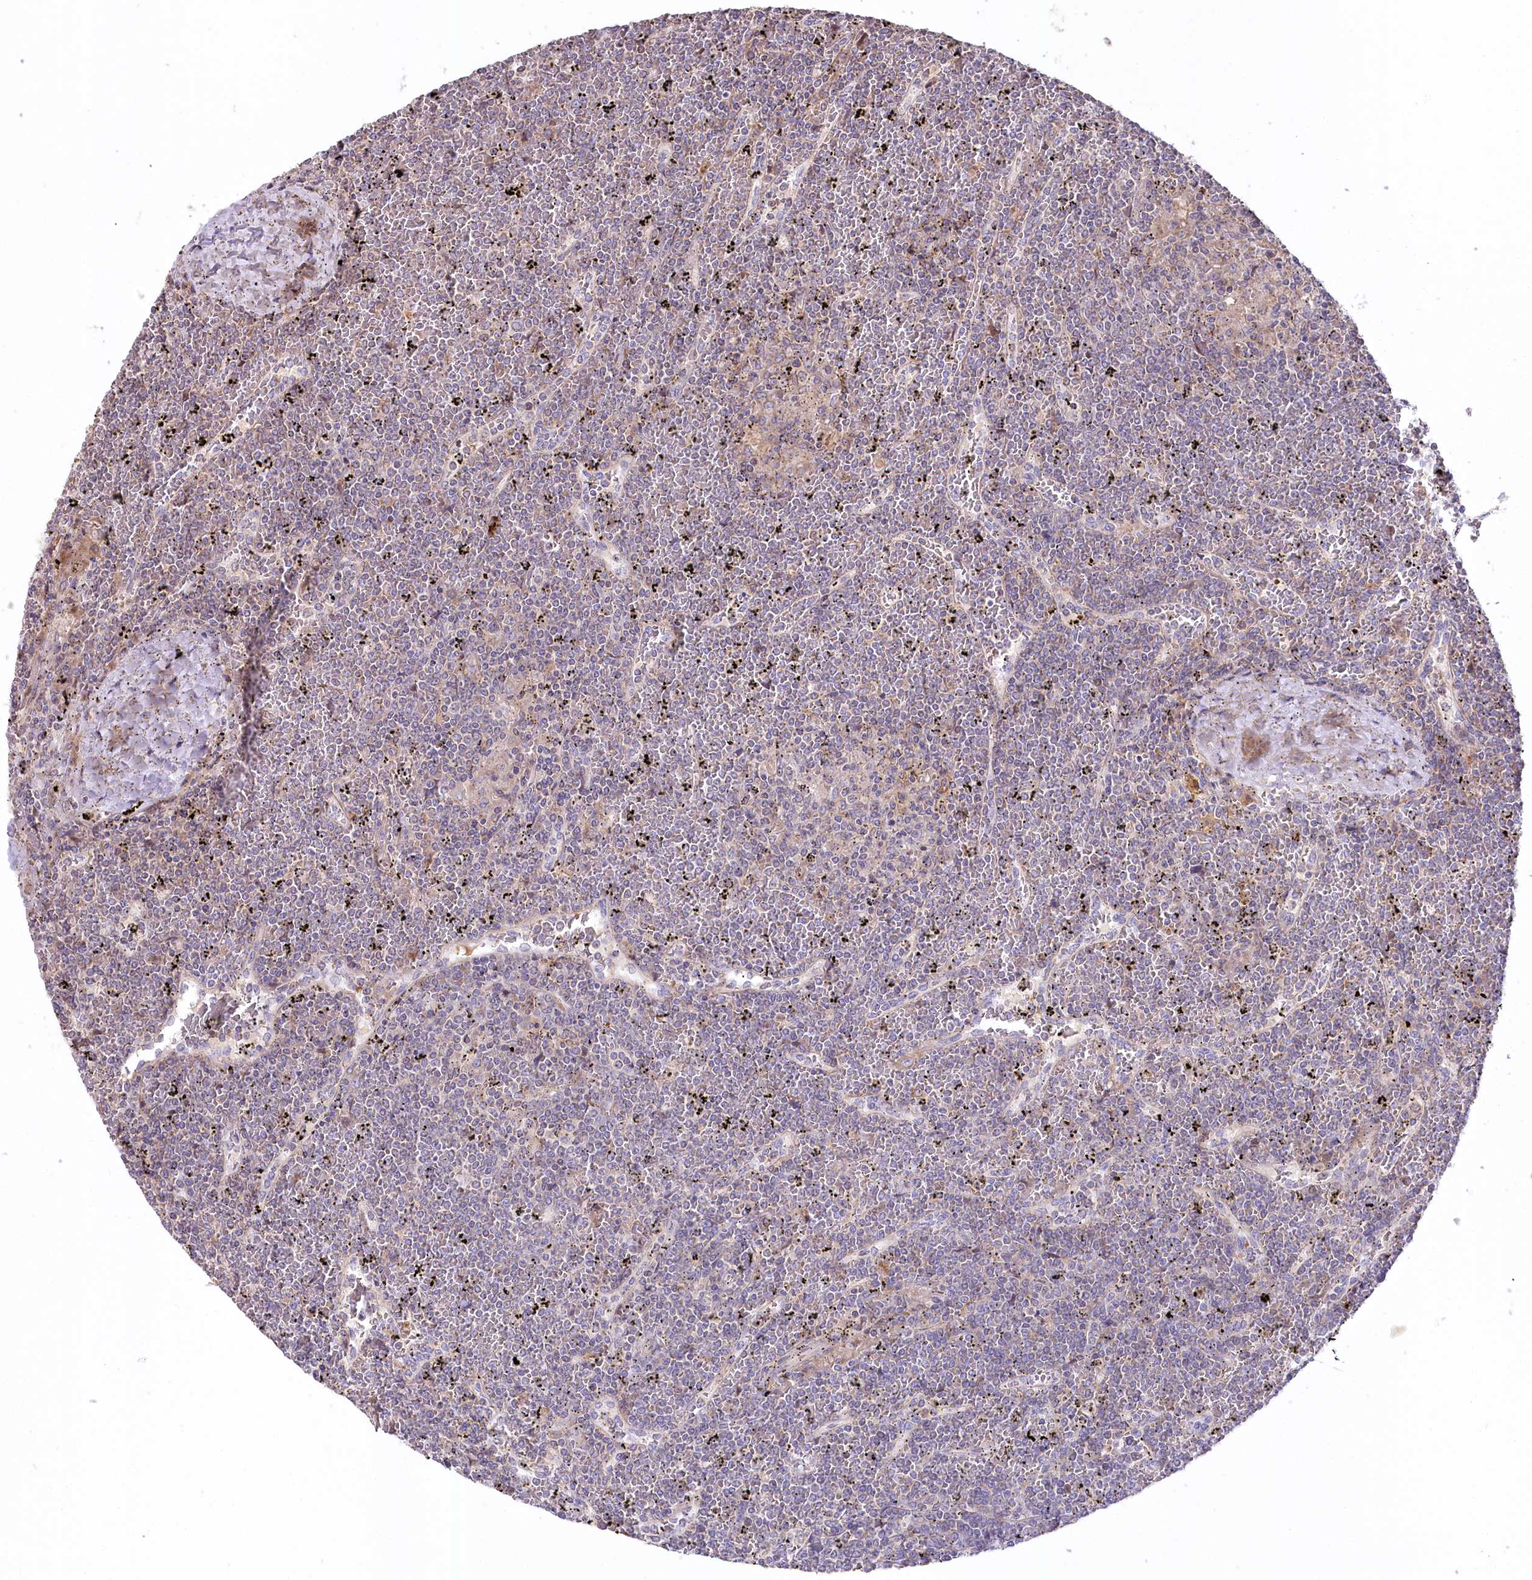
{"staining": {"intensity": "negative", "quantity": "none", "location": "none"}, "tissue": "lymphoma", "cell_type": "Tumor cells", "image_type": "cancer", "snomed": [{"axis": "morphology", "description": "Malignant lymphoma, non-Hodgkin's type, Low grade"}, {"axis": "topography", "description": "Spleen"}], "caption": "The IHC photomicrograph has no significant staining in tumor cells of lymphoma tissue.", "gene": "SLC6A11", "patient": {"sex": "female", "age": 19}}